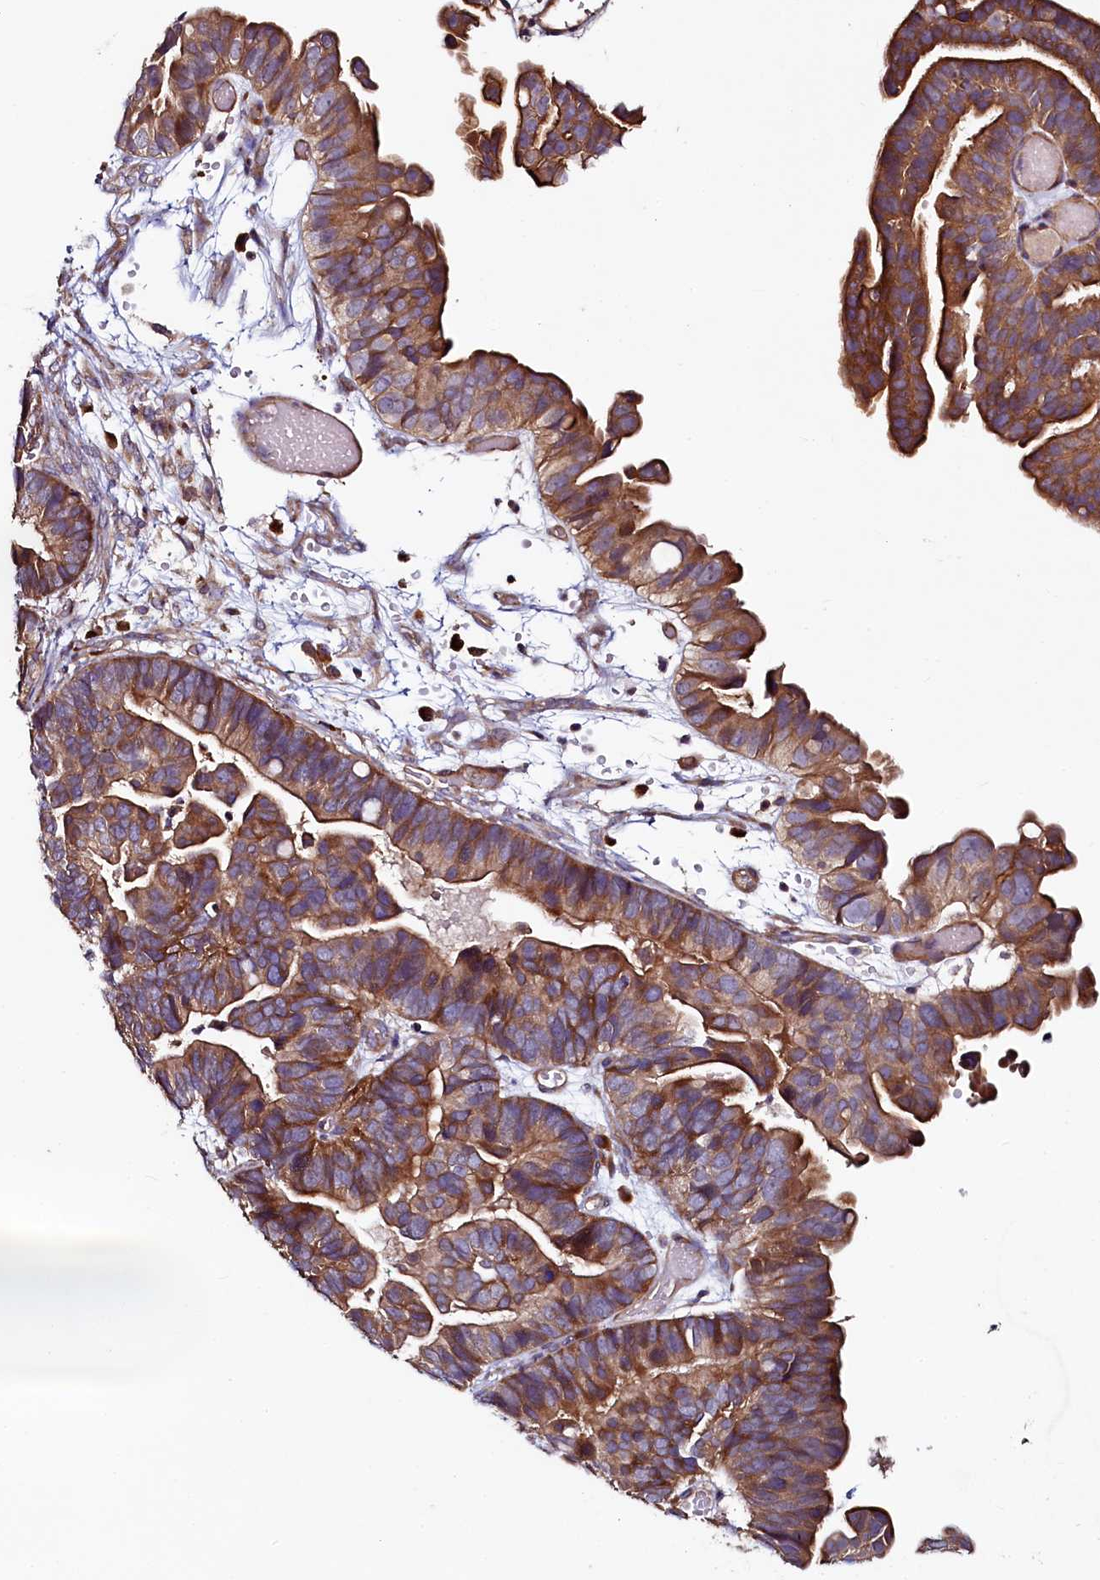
{"staining": {"intensity": "strong", "quantity": ">75%", "location": "cytoplasmic/membranous"}, "tissue": "ovarian cancer", "cell_type": "Tumor cells", "image_type": "cancer", "snomed": [{"axis": "morphology", "description": "Cystadenocarcinoma, serous, NOS"}, {"axis": "topography", "description": "Ovary"}], "caption": "Brown immunohistochemical staining in human serous cystadenocarcinoma (ovarian) demonstrates strong cytoplasmic/membranous expression in approximately >75% of tumor cells. The protein of interest is shown in brown color, while the nuclei are stained blue.", "gene": "USPL1", "patient": {"sex": "female", "age": 56}}